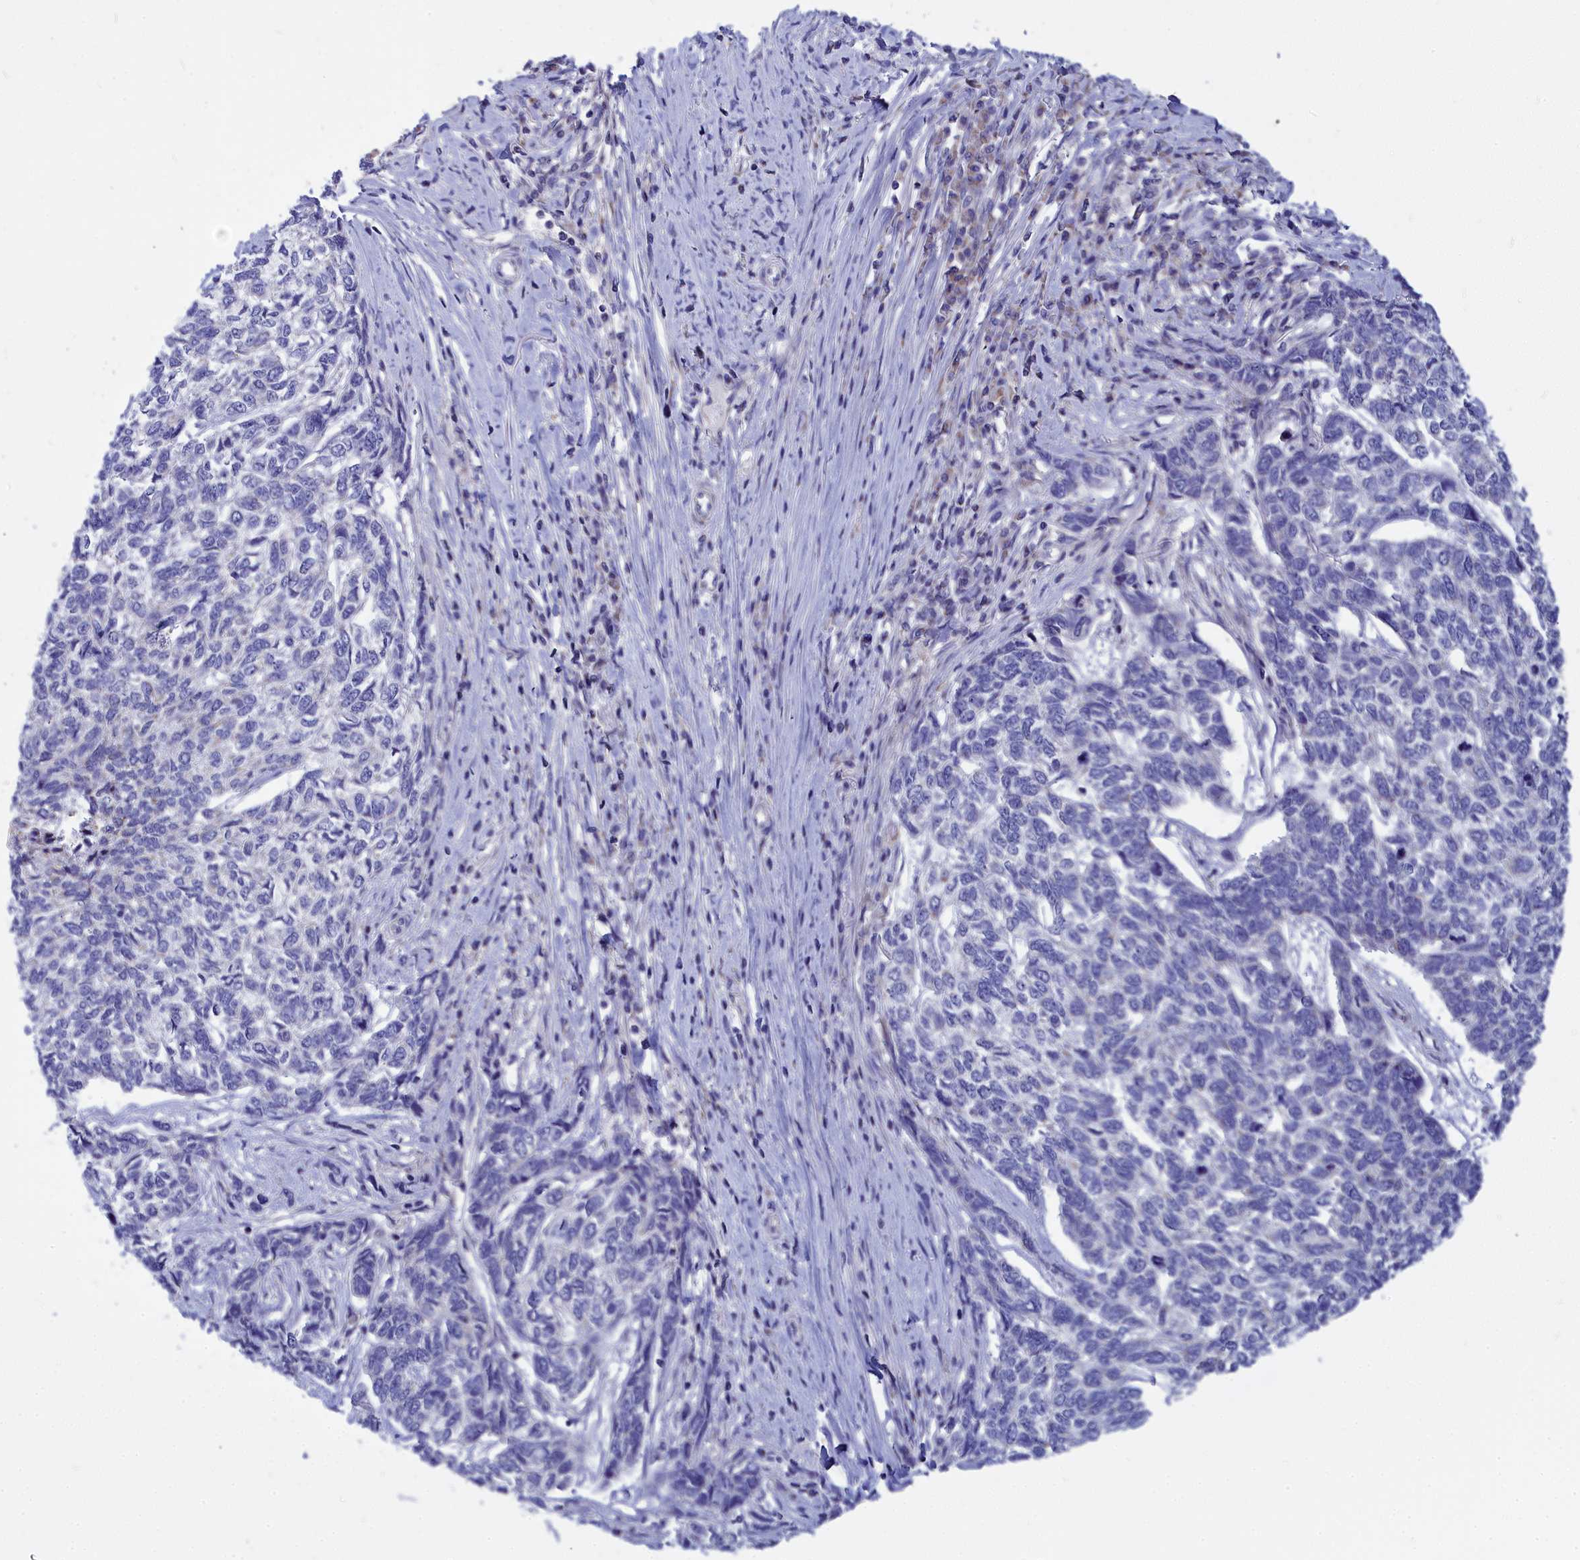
{"staining": {"intensity": "negative", "quantity": "none", "location": "none"}, "tissue": "skin cancer", "cell_type": "Tumor cells", "image_type": "cancer", "snomed": [{"axis": "morphology", "description": "Basal cell carcinoma"}, {"axis": "topography", "description": "Skin"}], "caption": "DAB (3,3'-diaminobenzidine) immunohistochemical staining of human skin cancer (basal cell carcinoma) exhibits no significant staining in tumor cells.", "gene": "CCRL2", "patient": {"sex": "female", "age": 65}}